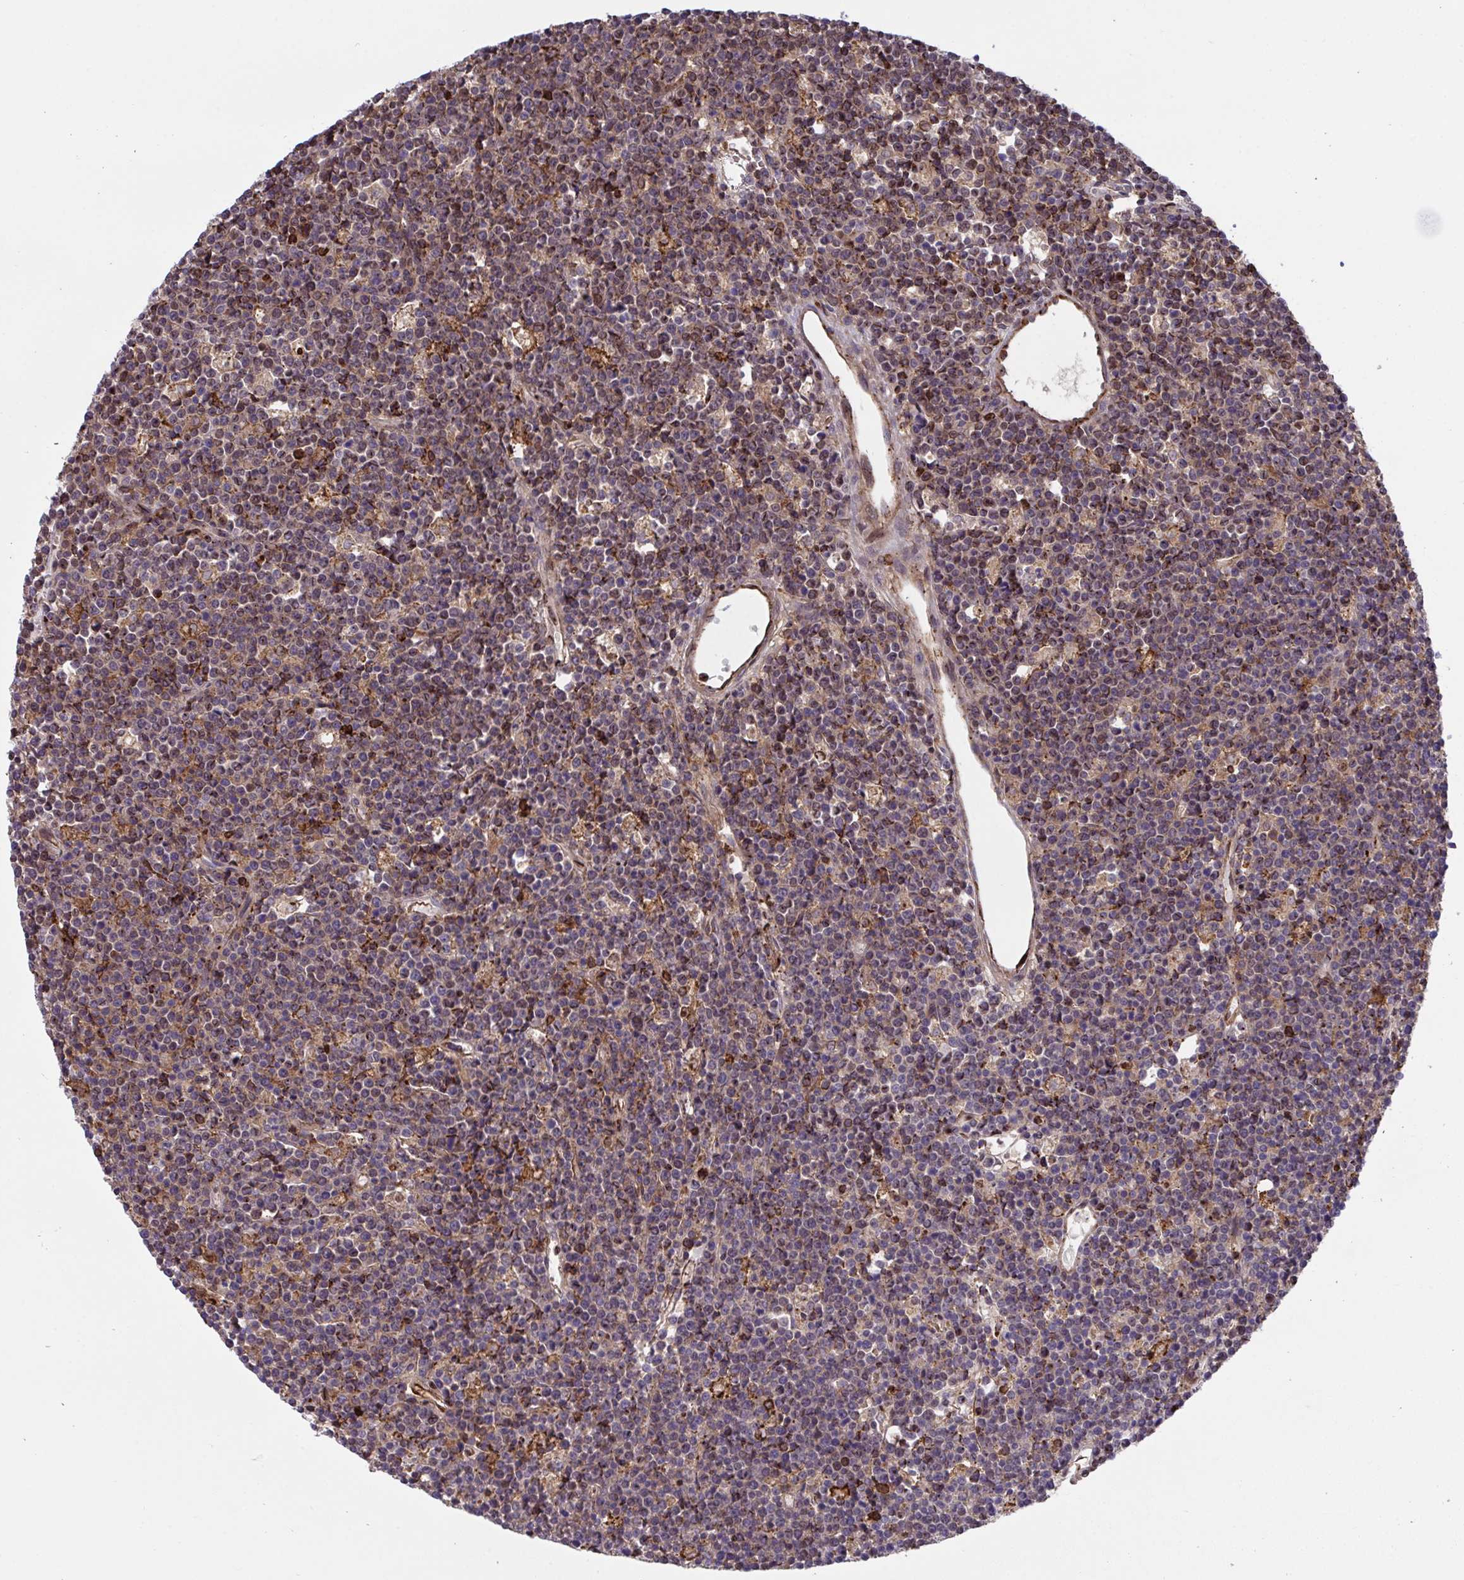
{"staining": {"intensity": "moderate", "quantity": "<25%", "location": "cytoplasmic/membranous,nuclear"}, "tissue": "lymphoma", "cell_type": "Tumor cells", "image_type": "cancer", "snomed": [{"axis": "morphology", "description": "Malignant lymphoma, non-Hodgkin's type, High grade"}, {"axis": "topography", "description": "Ovary"}], "caption": "About <25% of tumor cells in human malignant lymphoma, non-Hodgkin's type (high-grade) exhibit moderate cytoplasmic/membranous and nuclear protein expression as visualized by brown immunohistochemical staining.", "gene": "PPIH", "patient": {"sex": "female", "age": 56}}